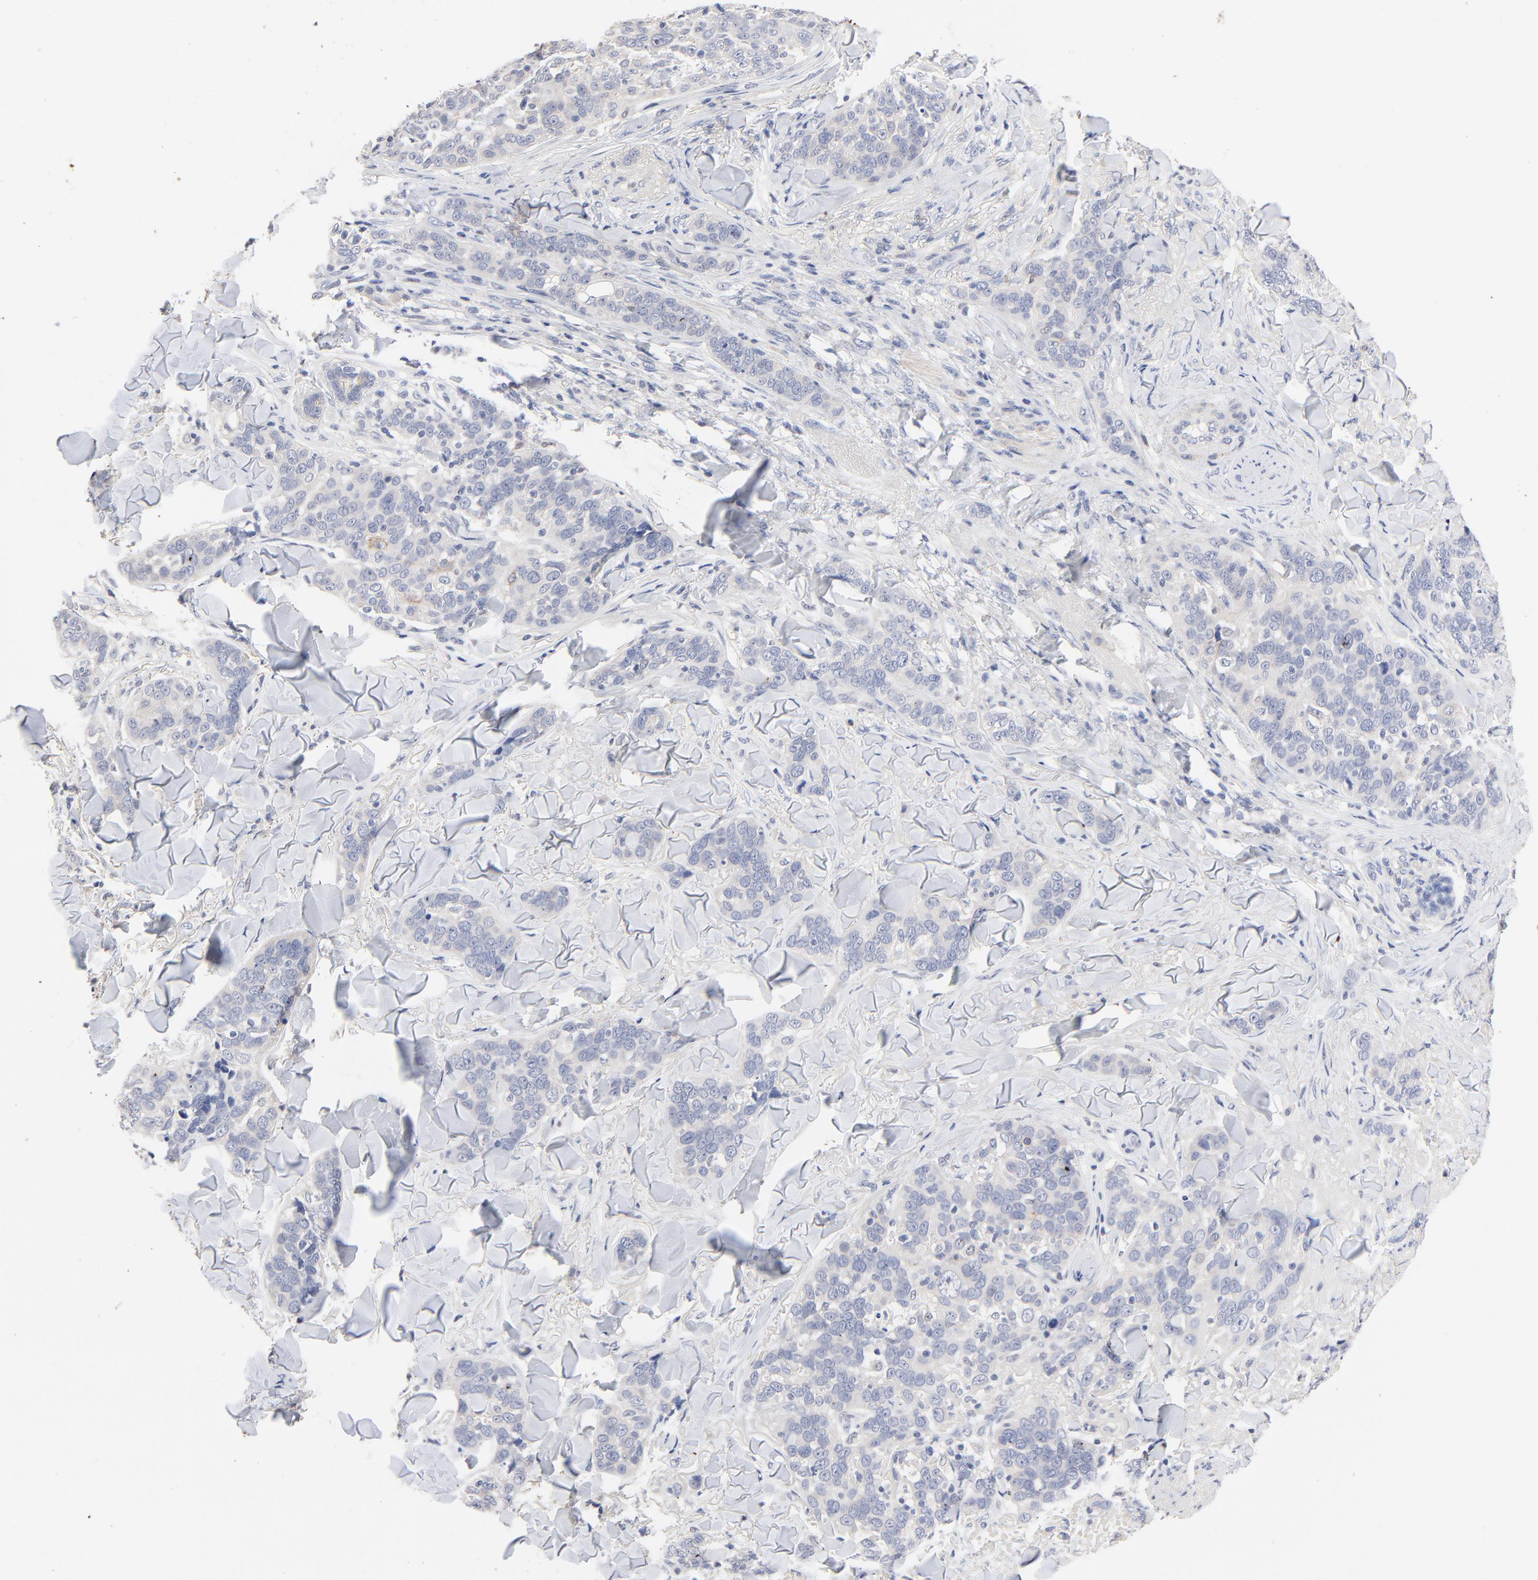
{"staining": {"intensity": "negative", "quantity": "none", "location": "none"}, "tissue": "skin cancer", "cell_type": "Tumor cells", "image_type": "cancer", "snomed": [{"axis": "morphology", "description": "Normal tissue, NOS"}, {"axis": "morphology", "description": "Squamous cell carcinoma, NOS"}, {"axis": "topography", "description": "Skin"}], "caption": "DAB (3,3'-diaminobenzidine) immunohistochemical staining of human squamous cell carcinoma (skin) shows no significant staining in tumor cells.", "gene": "AADAC", "patient": {"sex": "female", "age": 83}}